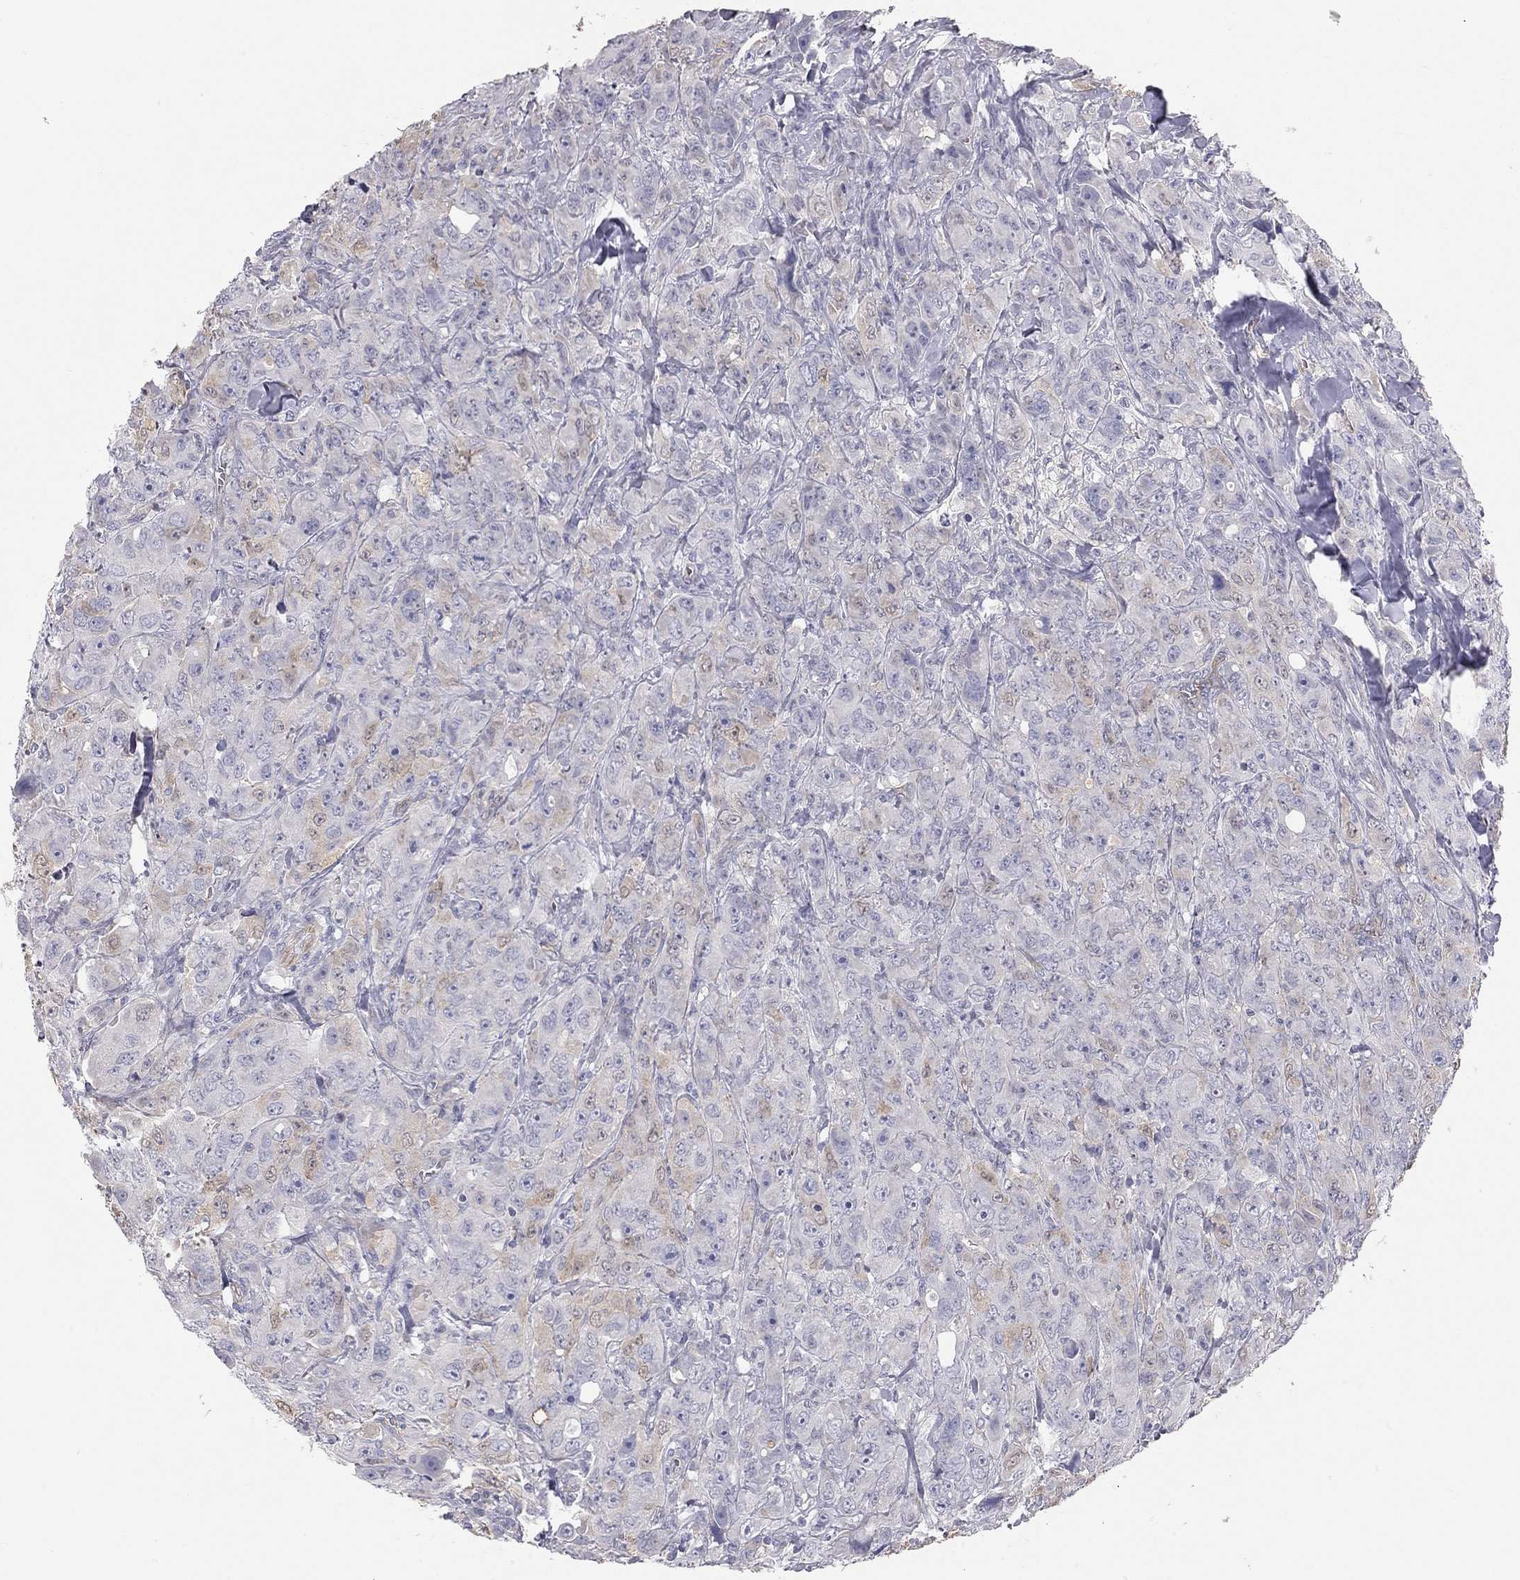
{"staining": {"intensity": "weak", "quantity": "<25%", "location": "cytoplasmic/membranous"}, "tissue": "breast cancer", "cell_type": "Tumor cells", "image_type": "cancer", "snomed": [{"axis": "morphology", "description": "Duct carcinoma"}, {"axis": "topography", "description": "Breast"}], "caption": "This is an immunohistochemistry micrograph of human breast cancer (infiltrating ductal carcinoma). There is no expression in tumor cells.", "gene": "GPRC5B", "patient": {"sex": "female", "age": 43}}